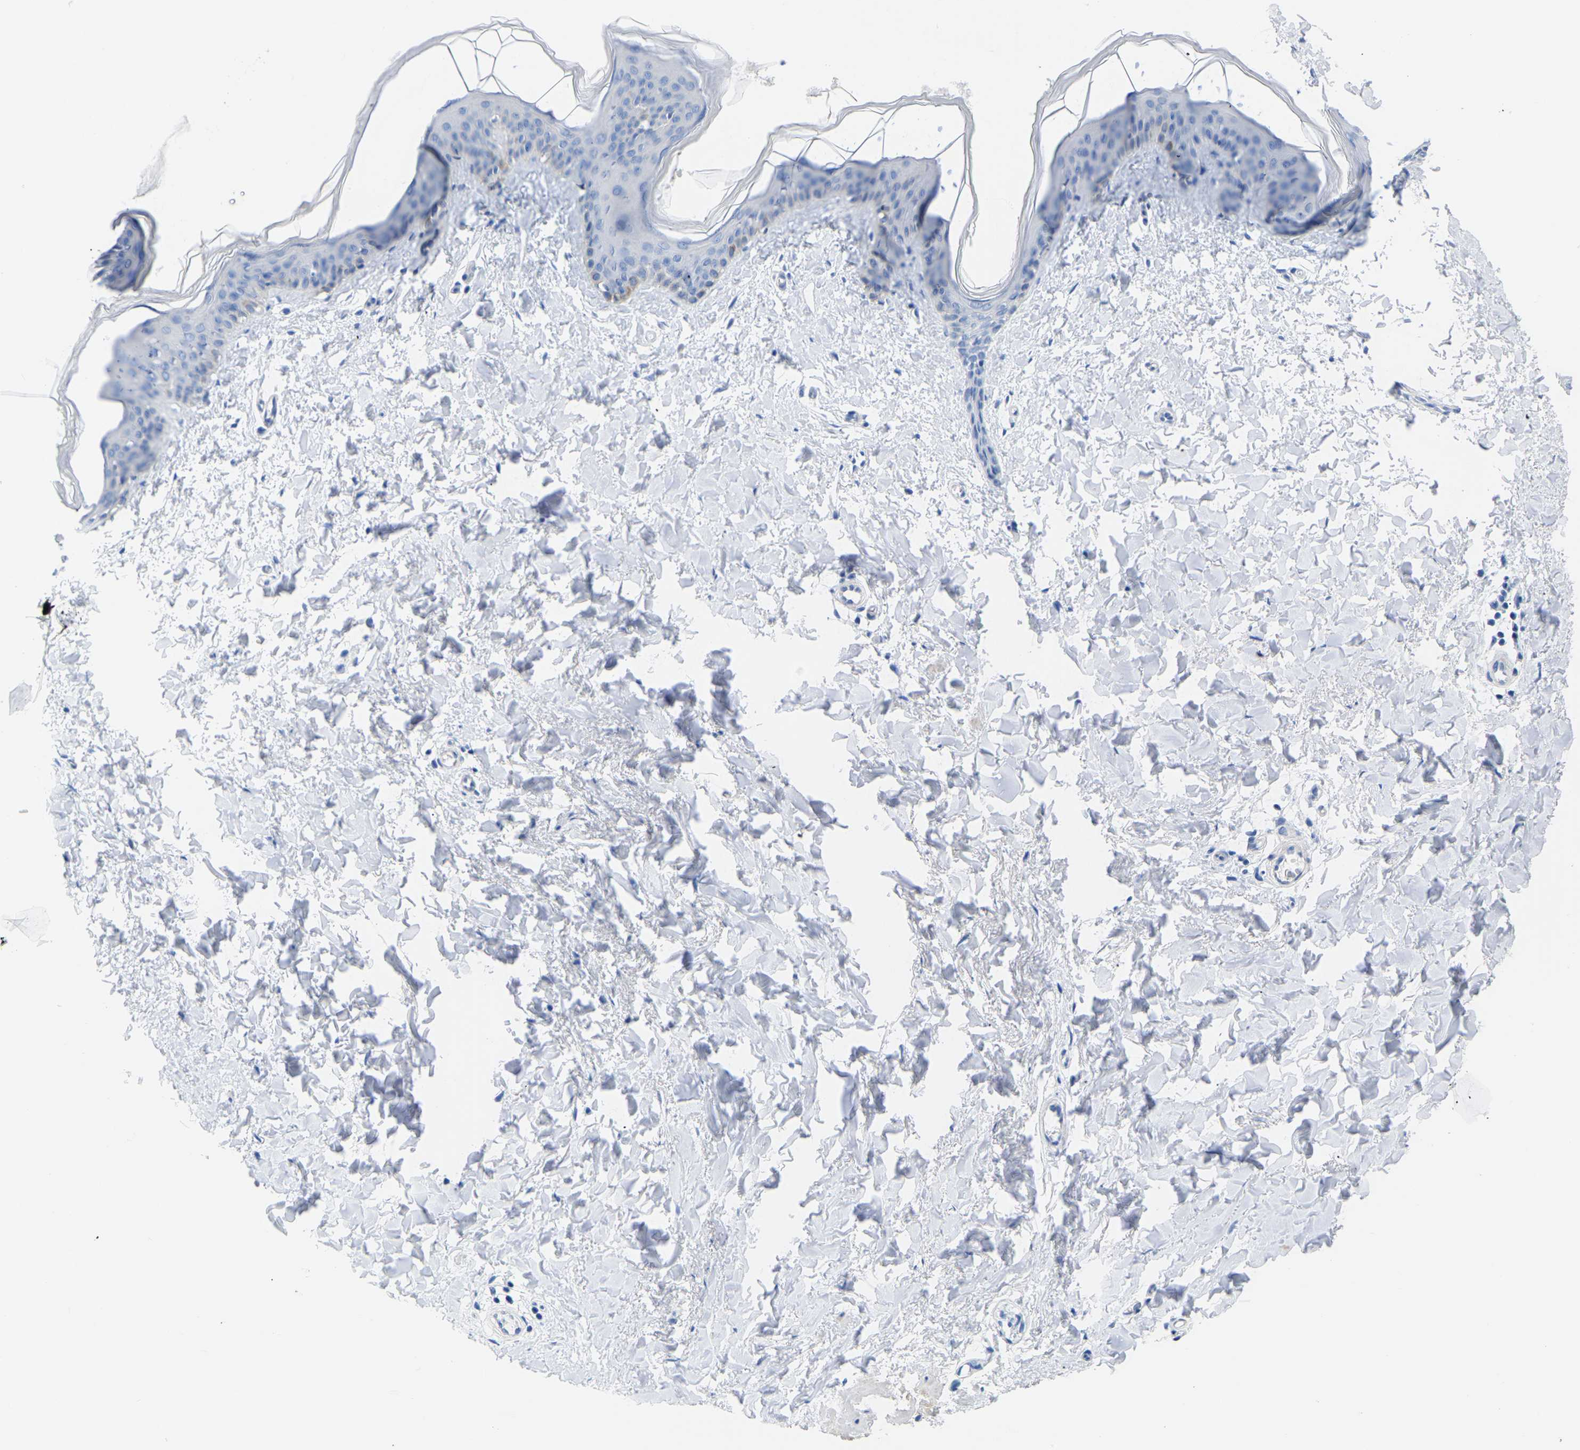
{"staining": {"intensity": "negative", "quantity": "none", "location": "none"}, "tissue": "skin", "cell_type": "Fibroblasts", "image_type": "normal", "snomed": [{"axis": "morphology", "description": "Normal tissue, NOS"}, {"axis": "topography", "description": "Skin"}], "caption": "There is no significant positivity in fibroblasts of skin. (Immunohistochemistry, brightfield microscopy, high magnification).", "gene": "UPK3A", "patient": {"sex": "female", "age": 17}}